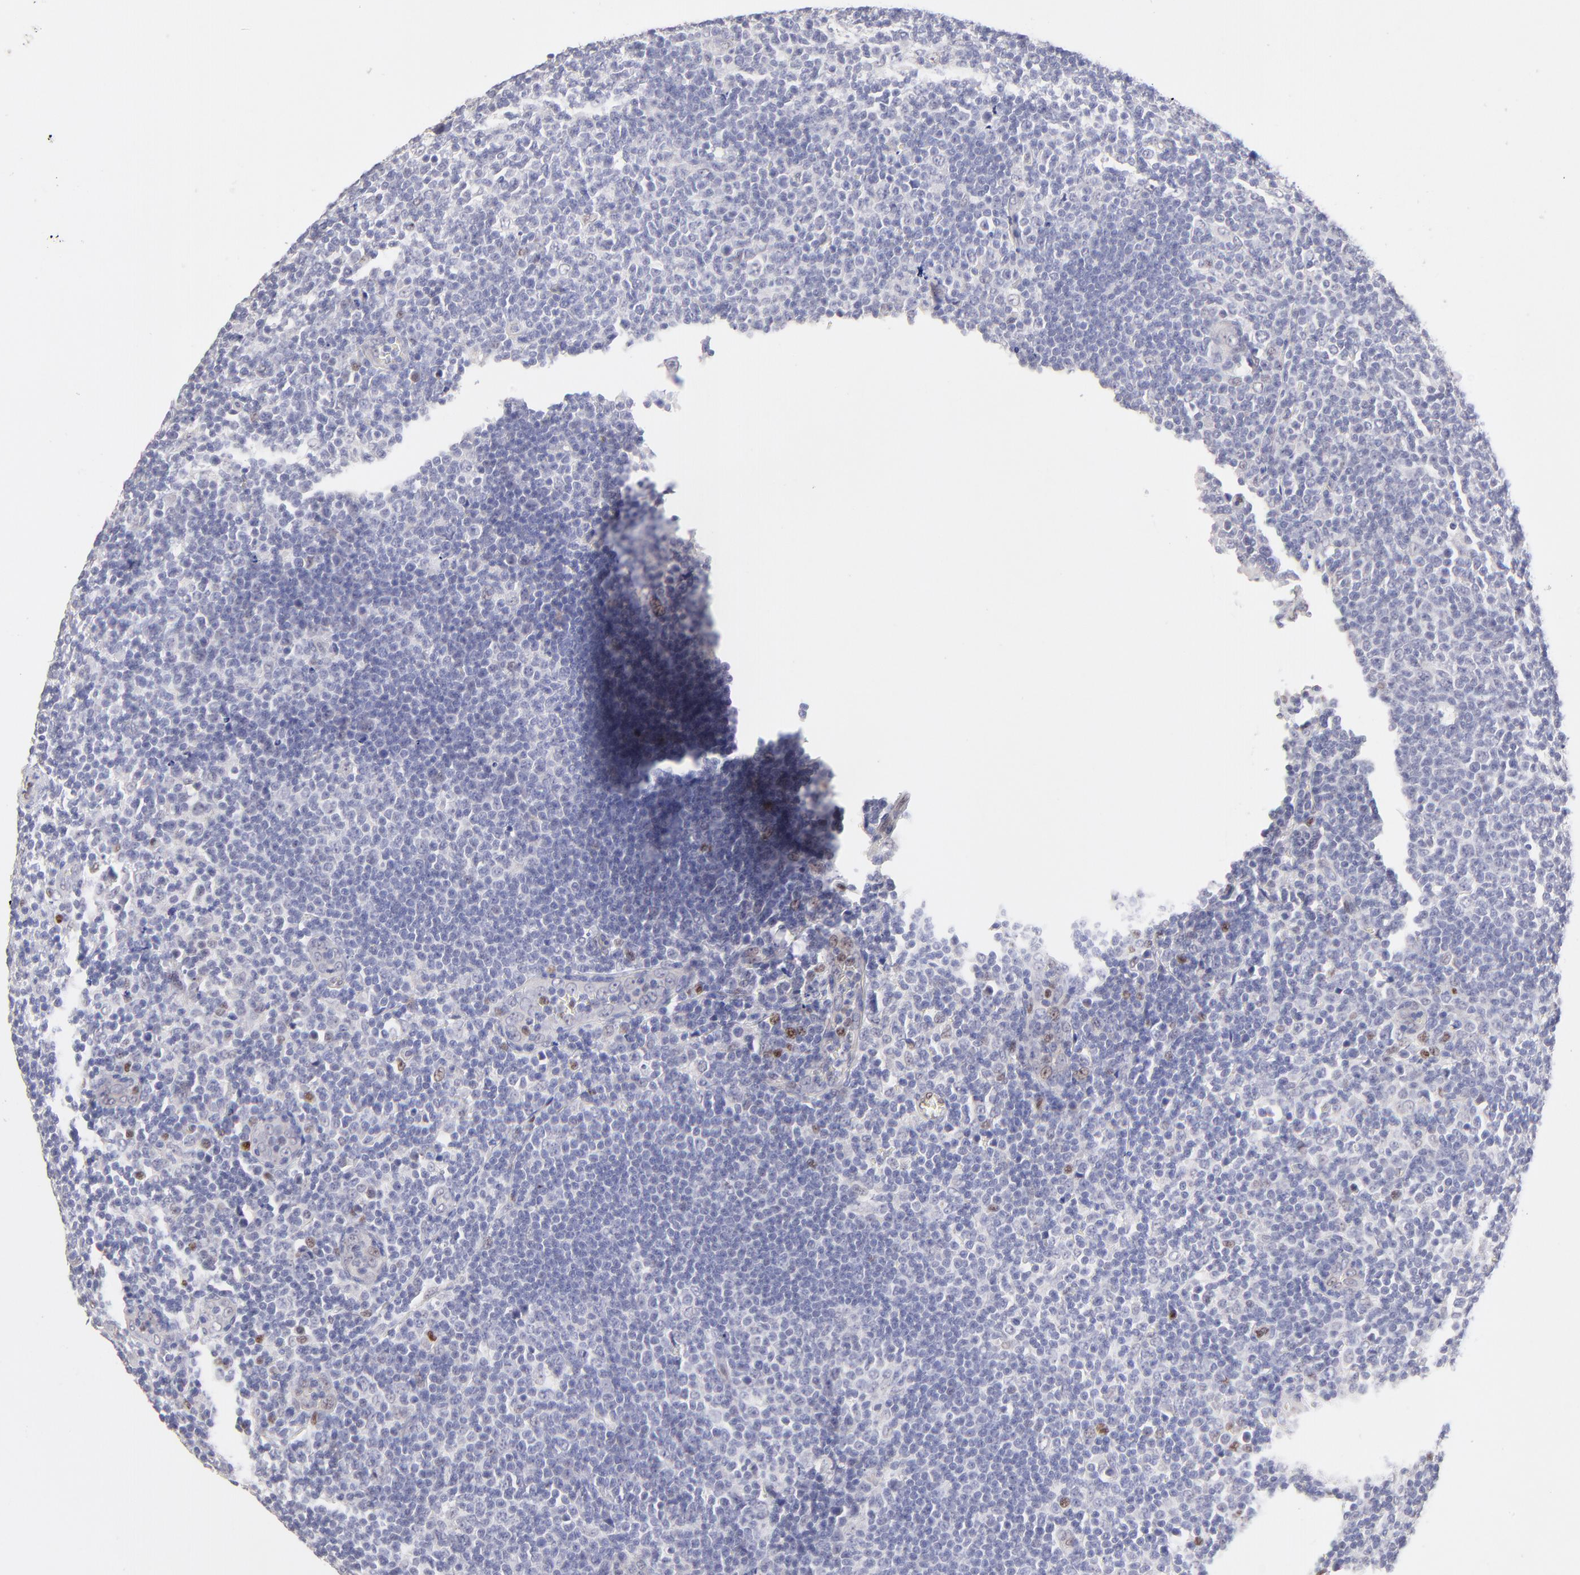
{"staining": {"intensity": "negative", "quantity": "none", "location": "none"}, "tissue": "lymphoma", "cell_type": "Tumor cells", "image_type": "cancer", "snomed": [{"axis": "morphology", "description": "Malignant lymphoma, non-Hodgkin's type, Low grade"}, {"axis": "topography", "description": "Lymph node"}], "caption": "This is an immunohistochemistry image of human lymphoma. There is no staining in tumor cells.", "gene": "KLF4", "patient": {"sex": "male", "age": 74}}